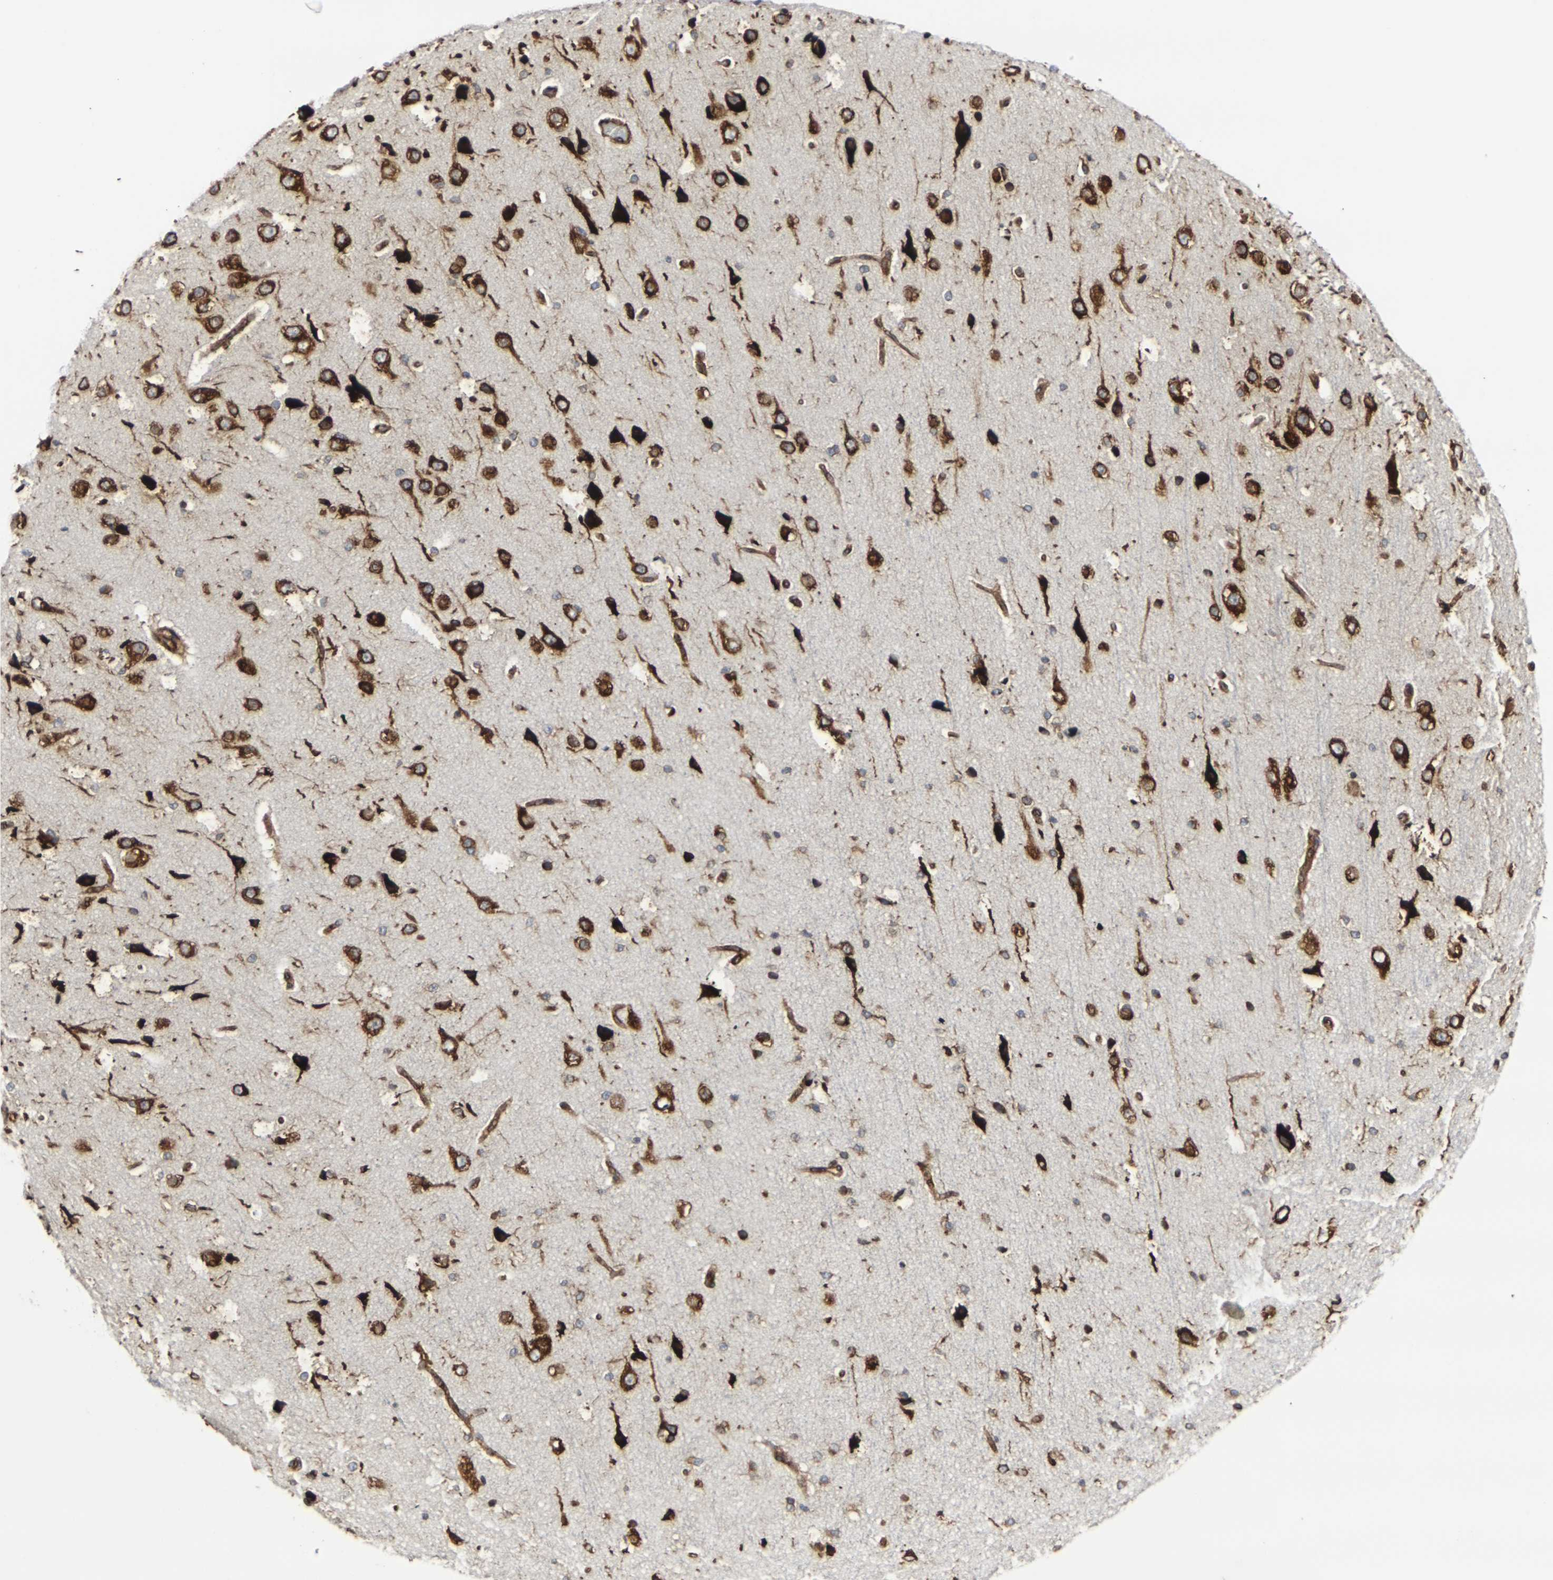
{"staining": {"intensity": "moderate", "quantity": ">75%", "location": "cytoplasmic/membranous"}, "tissue": "cerebral cortex", "cell_type": "Endothelial cells", "image_type": "normal", "snomed": [{"axis": "morphology", "description": "Normal tissue, NOS"}, {"axis": "morphology", "description": "Developmental malformation"}, {"axis": "topography", "description": "Cerebral cortex"}], "caption": "The image reveals staining of unremarkable cerebral cortex, revealing moderate cytoplasmic/membranous protein staining (brown color) within endothelial cells.", "gene": "MARCHF2", "patient": {"sex": "female", "age": 30}}